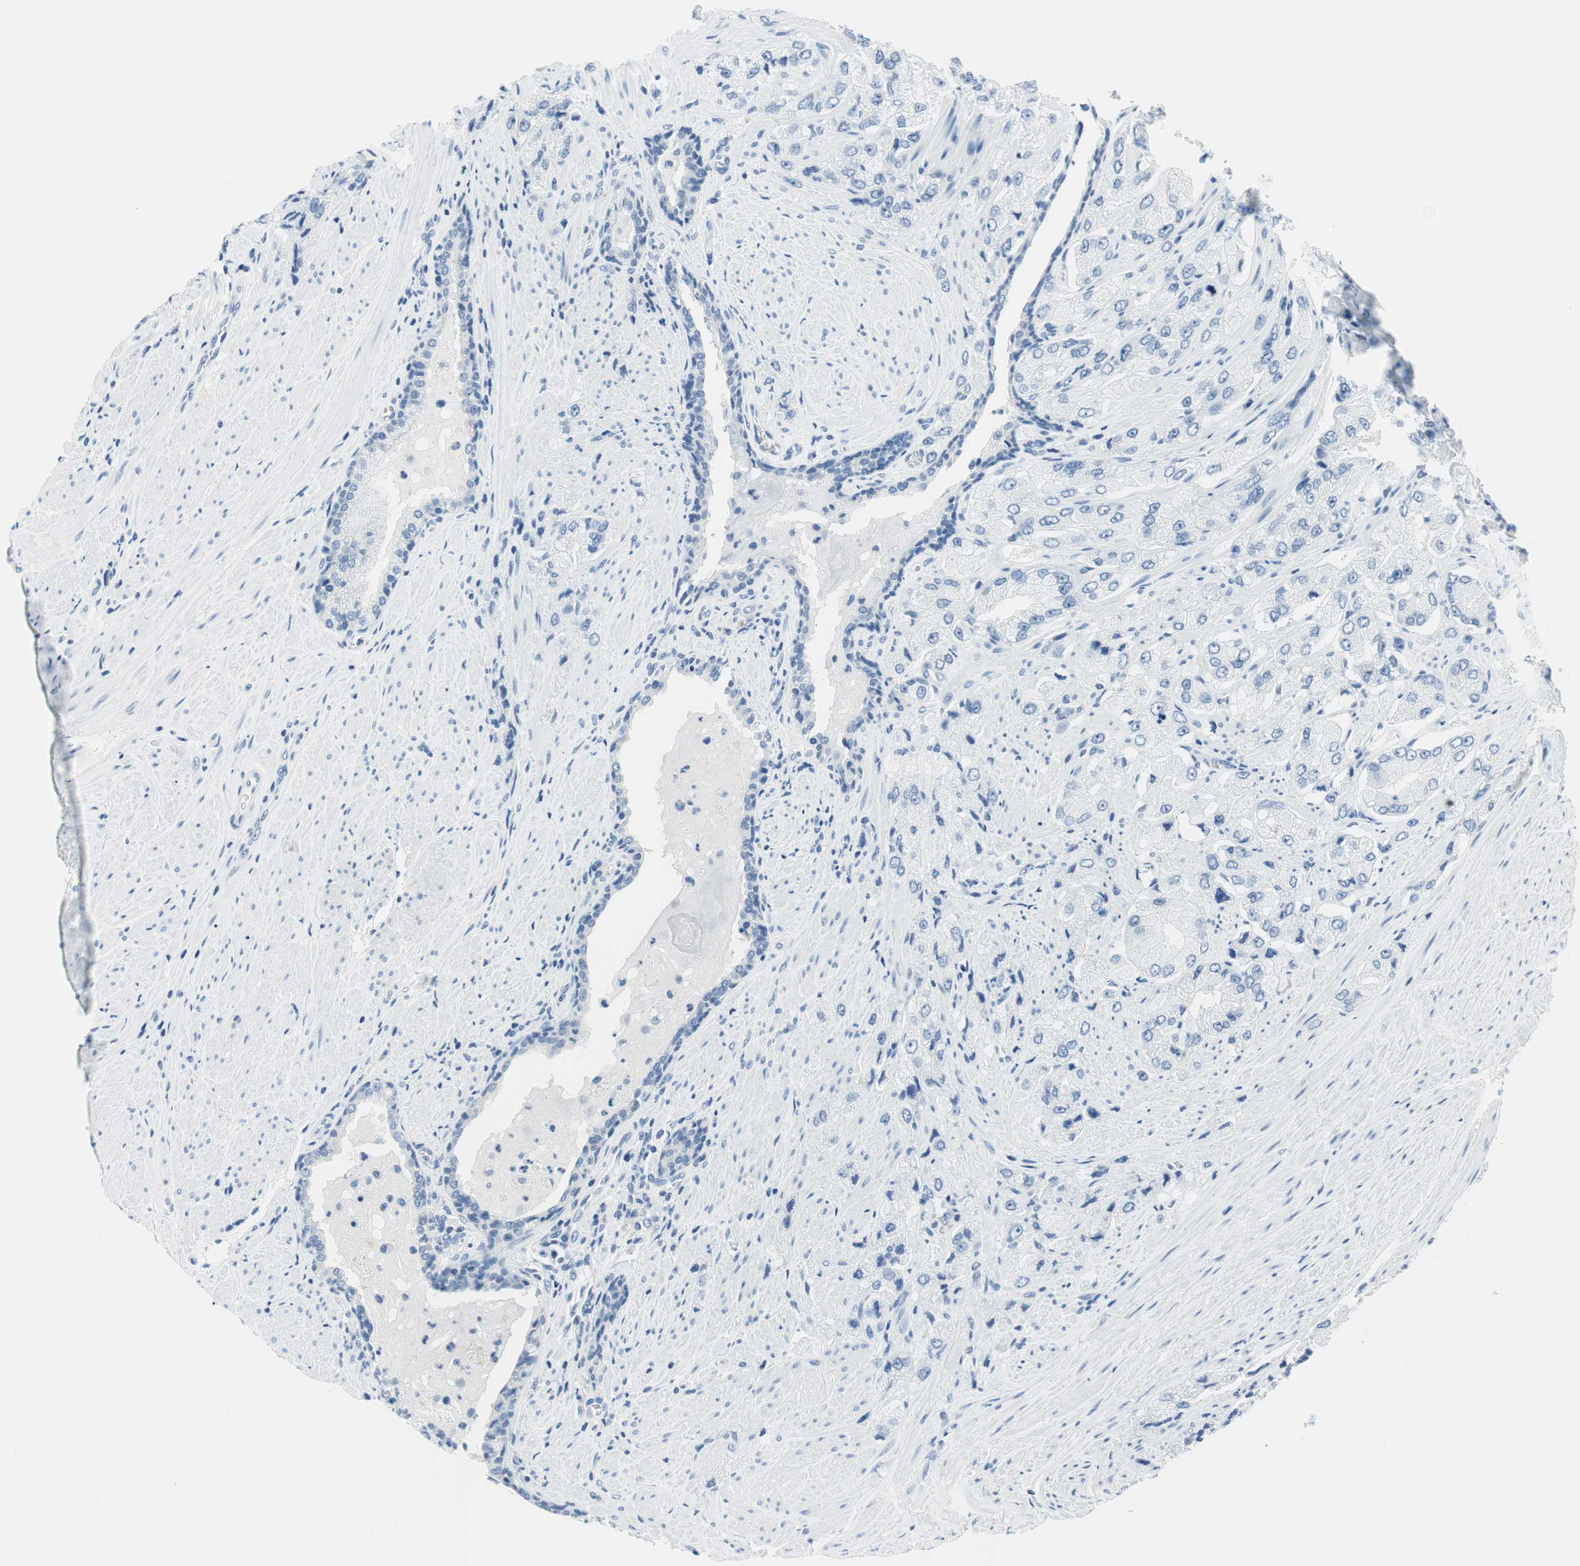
{"staining": {"intensity": "negative", "quantity": "none", "location": "none"}, "tissue": "prostate cancer", "cell_type": "Tumor cells", "image_type": "cancer", "snomed": [{"axis": "morphology", "description": "Adenocarcinoma, High grade"}, {"axis": "topography", "description": "Prostate"}], "caption": "Histopathology image shows no significant protein positivity in tumor cells of high-grade adenocarcinoma (prostate). Nuclei are stained in blue.", "gene": "NFATC2", "patient": {"sex": "male", "age": 58}}